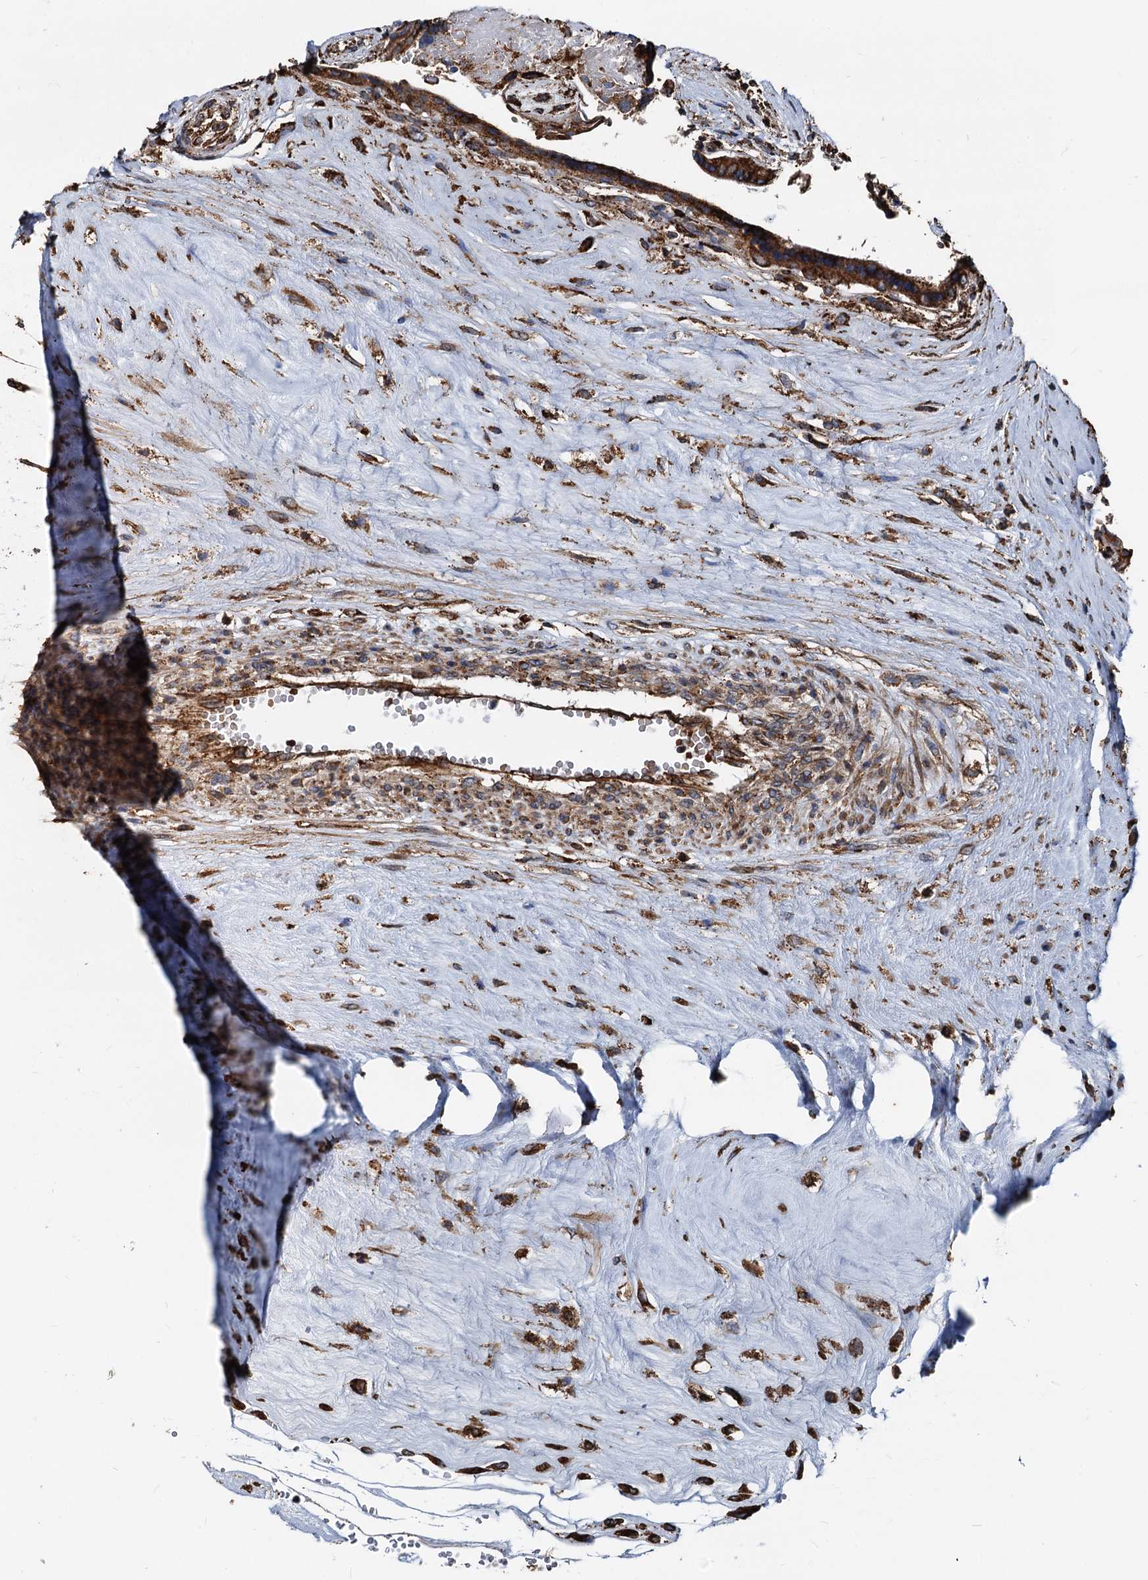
{"staining": {"intensity": "strong", "quantity": ">75%", "location": "cytoplasmic/membranous"}, "tissue": "placenta", "cell_type": "Trophoblastic cells", "image_type": "normal", "snomed": [{"axis": "morphology", "description": "Normal tissue, NOS"}, {"axis": "topography", "description": "Placenta"}], "caption": "Immunohistochemistry of benign placenta shows high levels of strong cytoplasmic/membranous expression in approximately >75% of trophoblastic cells.", "gene": "NEURL1B", "patient": {"sex": "female", "age": 37}}